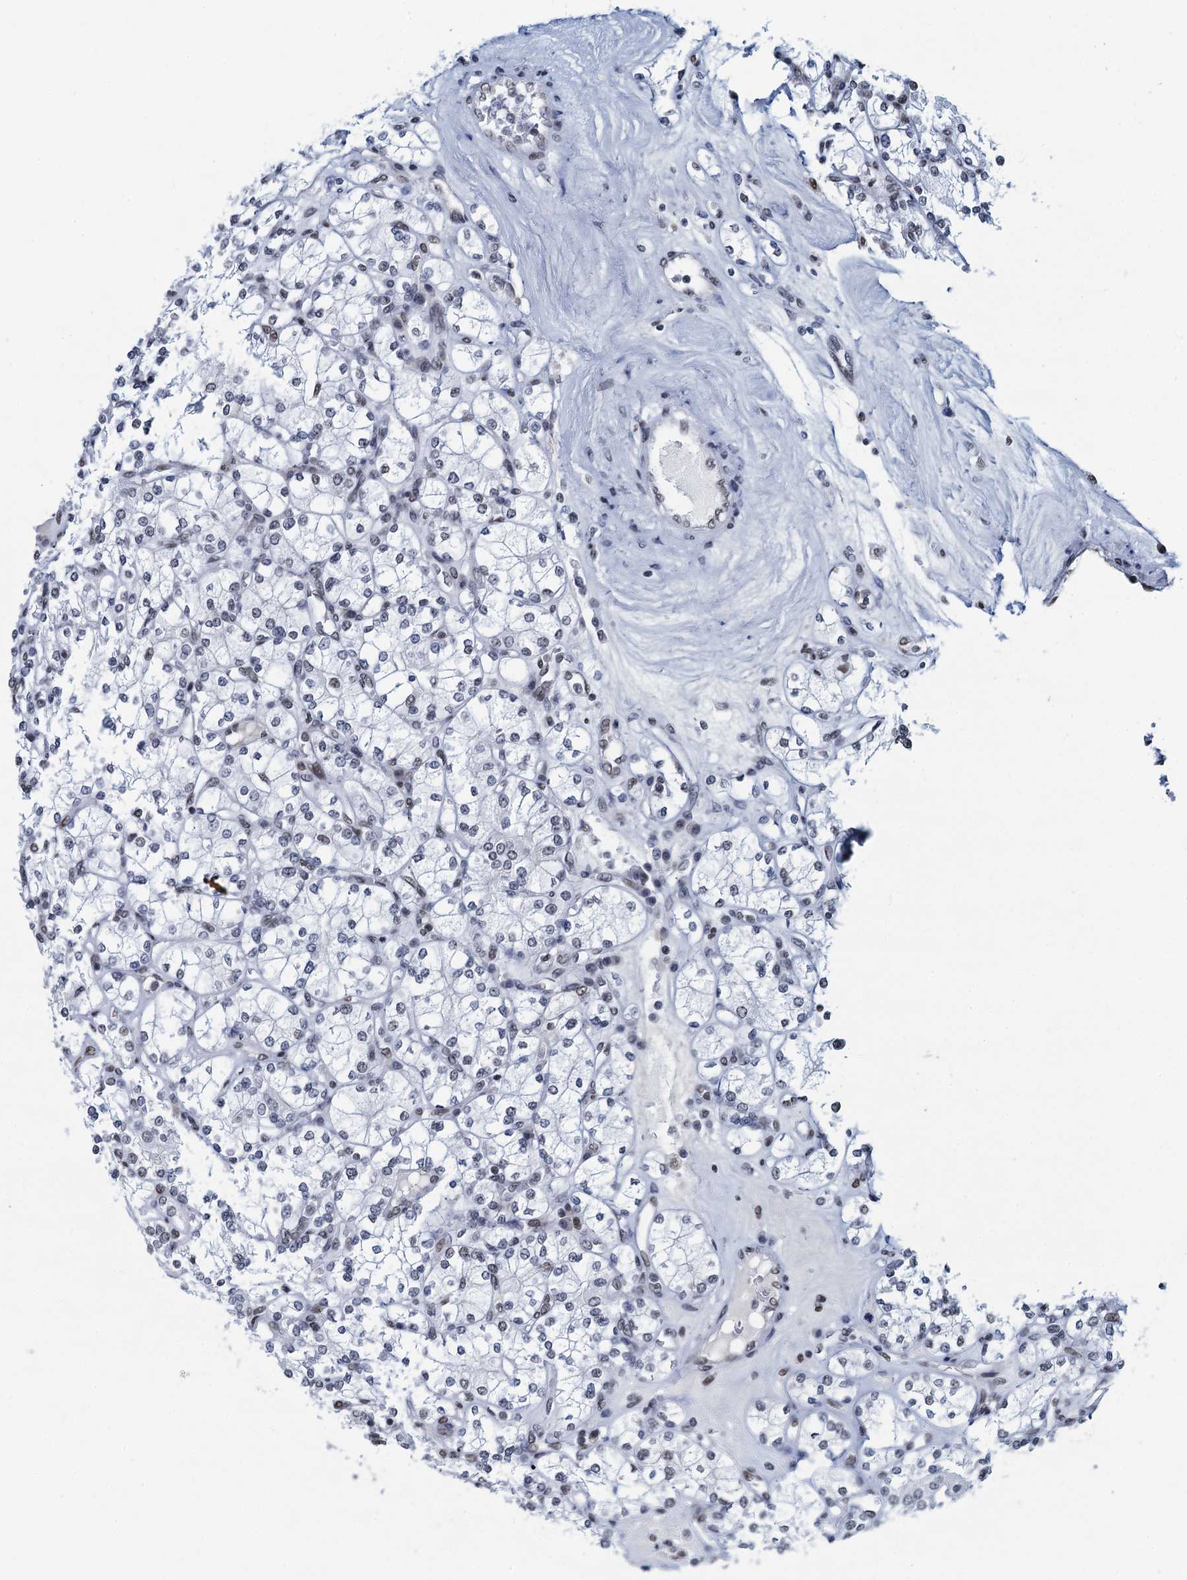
{"staining": {"intensity": "moderate", "quantity": "<25%", "location": "nuclear"}, "tissue": "renal cancer", "cell_type": "Tumor cells", "image_type": "cancer", "snomed": [{"axis": "morphology", "description": "Adenocarcinoma, NOS"}, {"axis": "topography", "description": "Kidney"}], "caption": "There is low levels of moderate nuclear staining in tumor cells of renal cancer, as demonstrated by immunohistochemical staining (brown color).", "gene": "HNRNPUL2", "patient": {"sex": "male", "age": 77}}